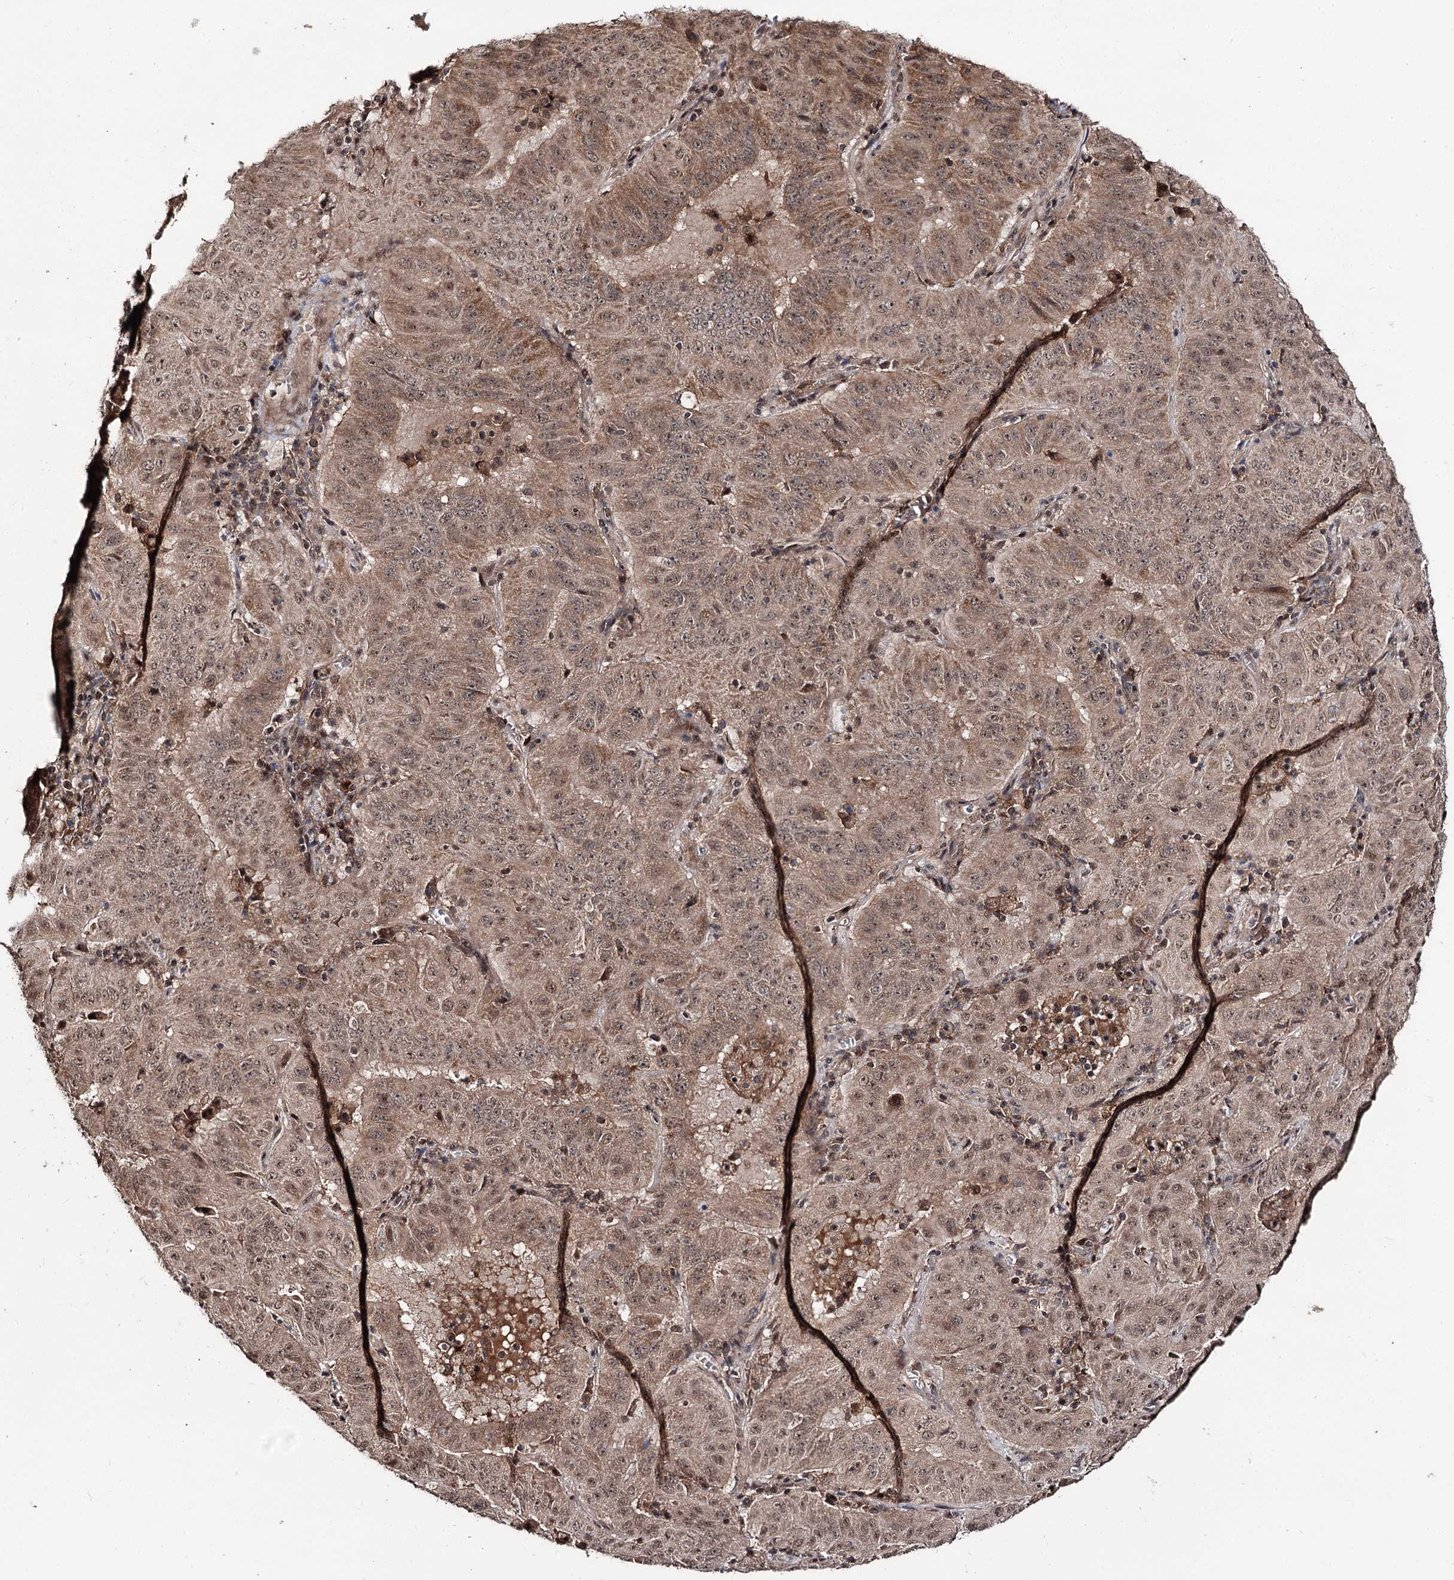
{"staining": {"intensity": "moderate", "quantity": ">75%", "location": "cytoplasmic/membranous,nuclear"}, "tissue": "pancreatic cancer", "cell_type": "Tumor cells", "image_type": "cancer", "snomed": [{"axis": "morphology", "description": "Adenocarcinoma, NOS"}, {"axis": "topography", "description": "Pancreas"}], "caption": "Immunohistochemical staining of human pancreatic cancer demonstrates medium levels of moderate cytoplasmic/membranous and nuclear protein staining in about >75% of tumor cells.", "gene": "FAM53B", "patient": {"sex": "male", "age": 63}}